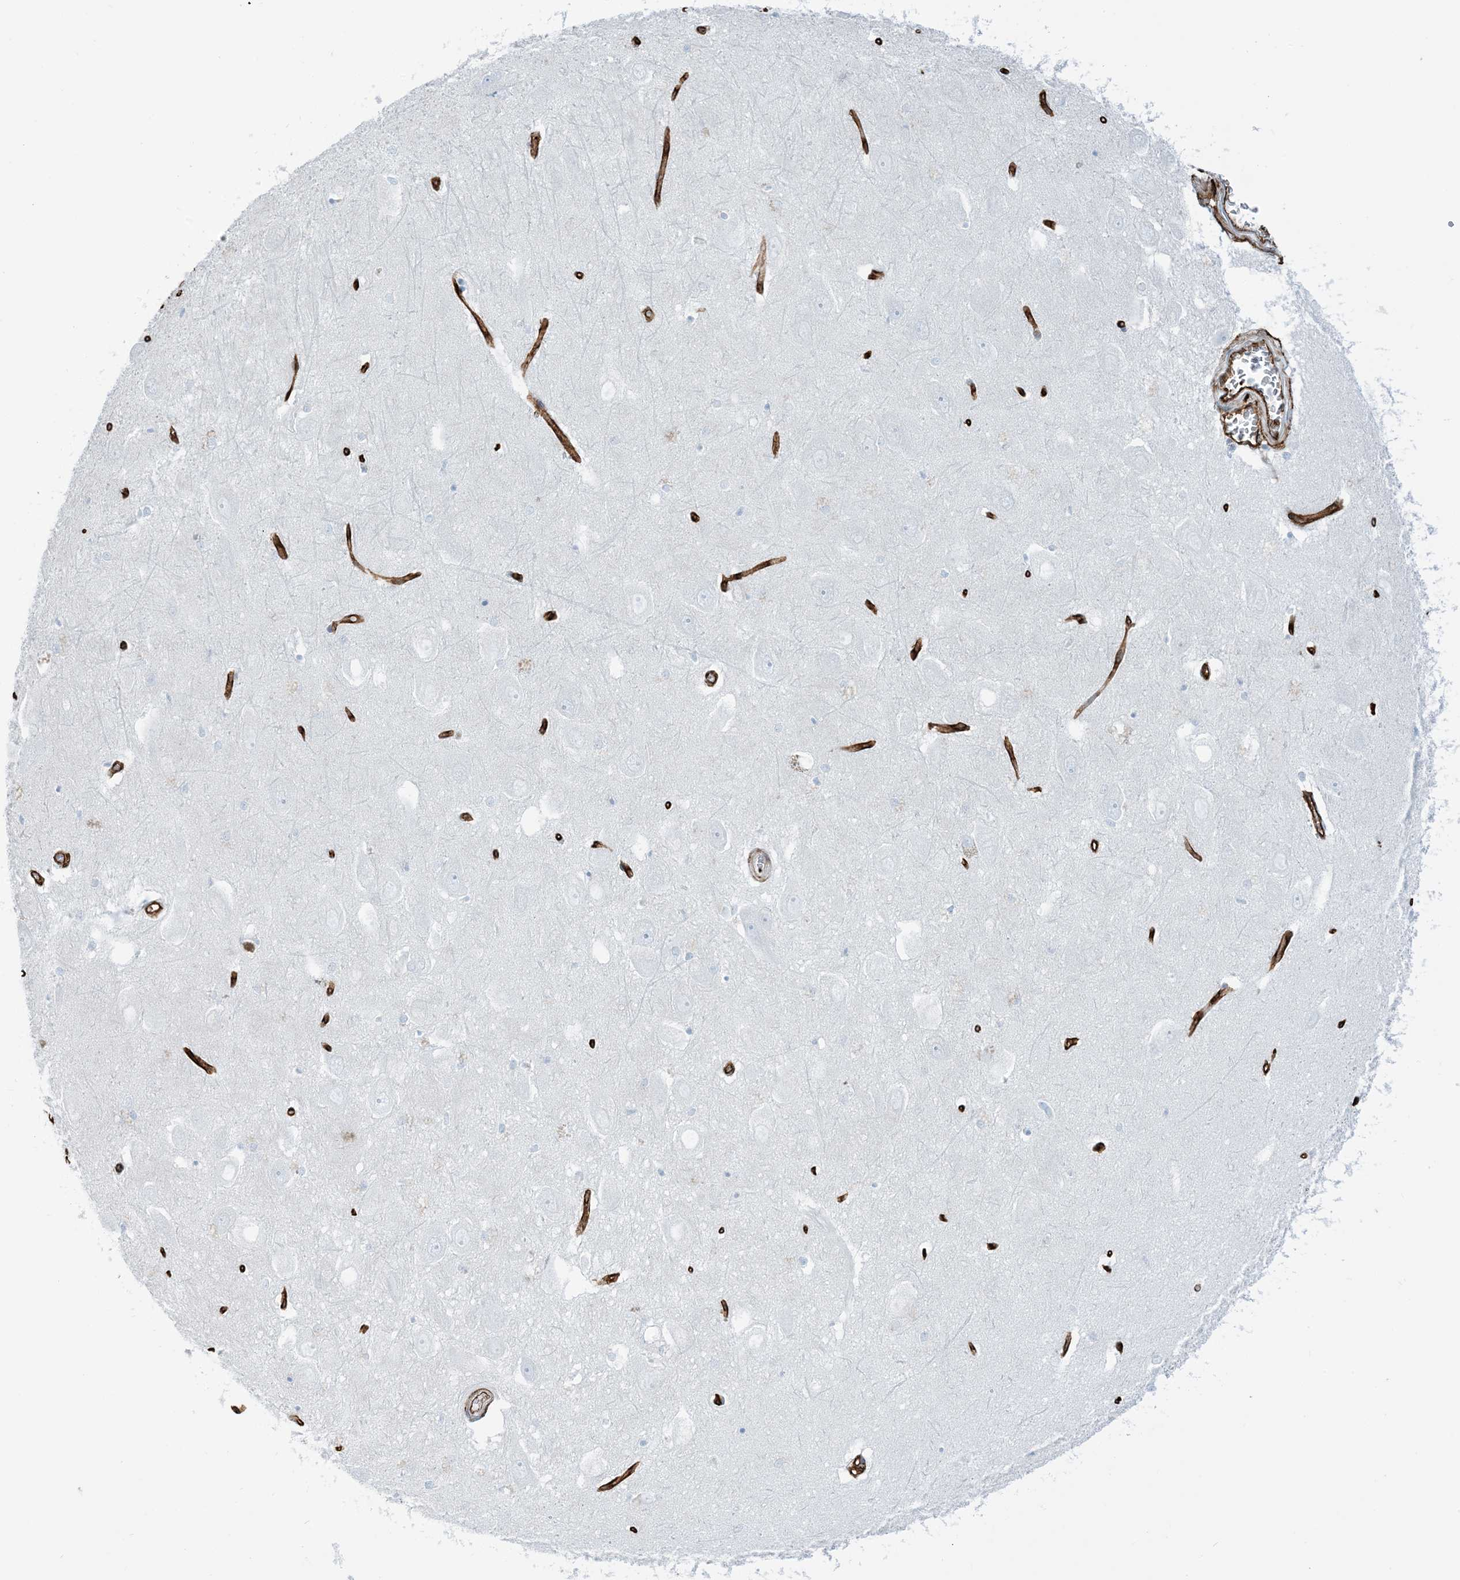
{"staining": {"intensity": "negative", "quantity": "none", "location": "none"}, "tissue": "hippocampus", "cell_type": "Glial cells", "image_type": "normal", "snomed": [{"axis": "morphology", "description": "Normal tissue, NOS"}, {"axis": "topography", "description": "Hippocampus"}], "caption": "Human hippocampus stained for a protein using IHC exhibits no positivity in glial cells.", "gene": "EPS8L3", "patient": {"sex": "female", "age": 64}}